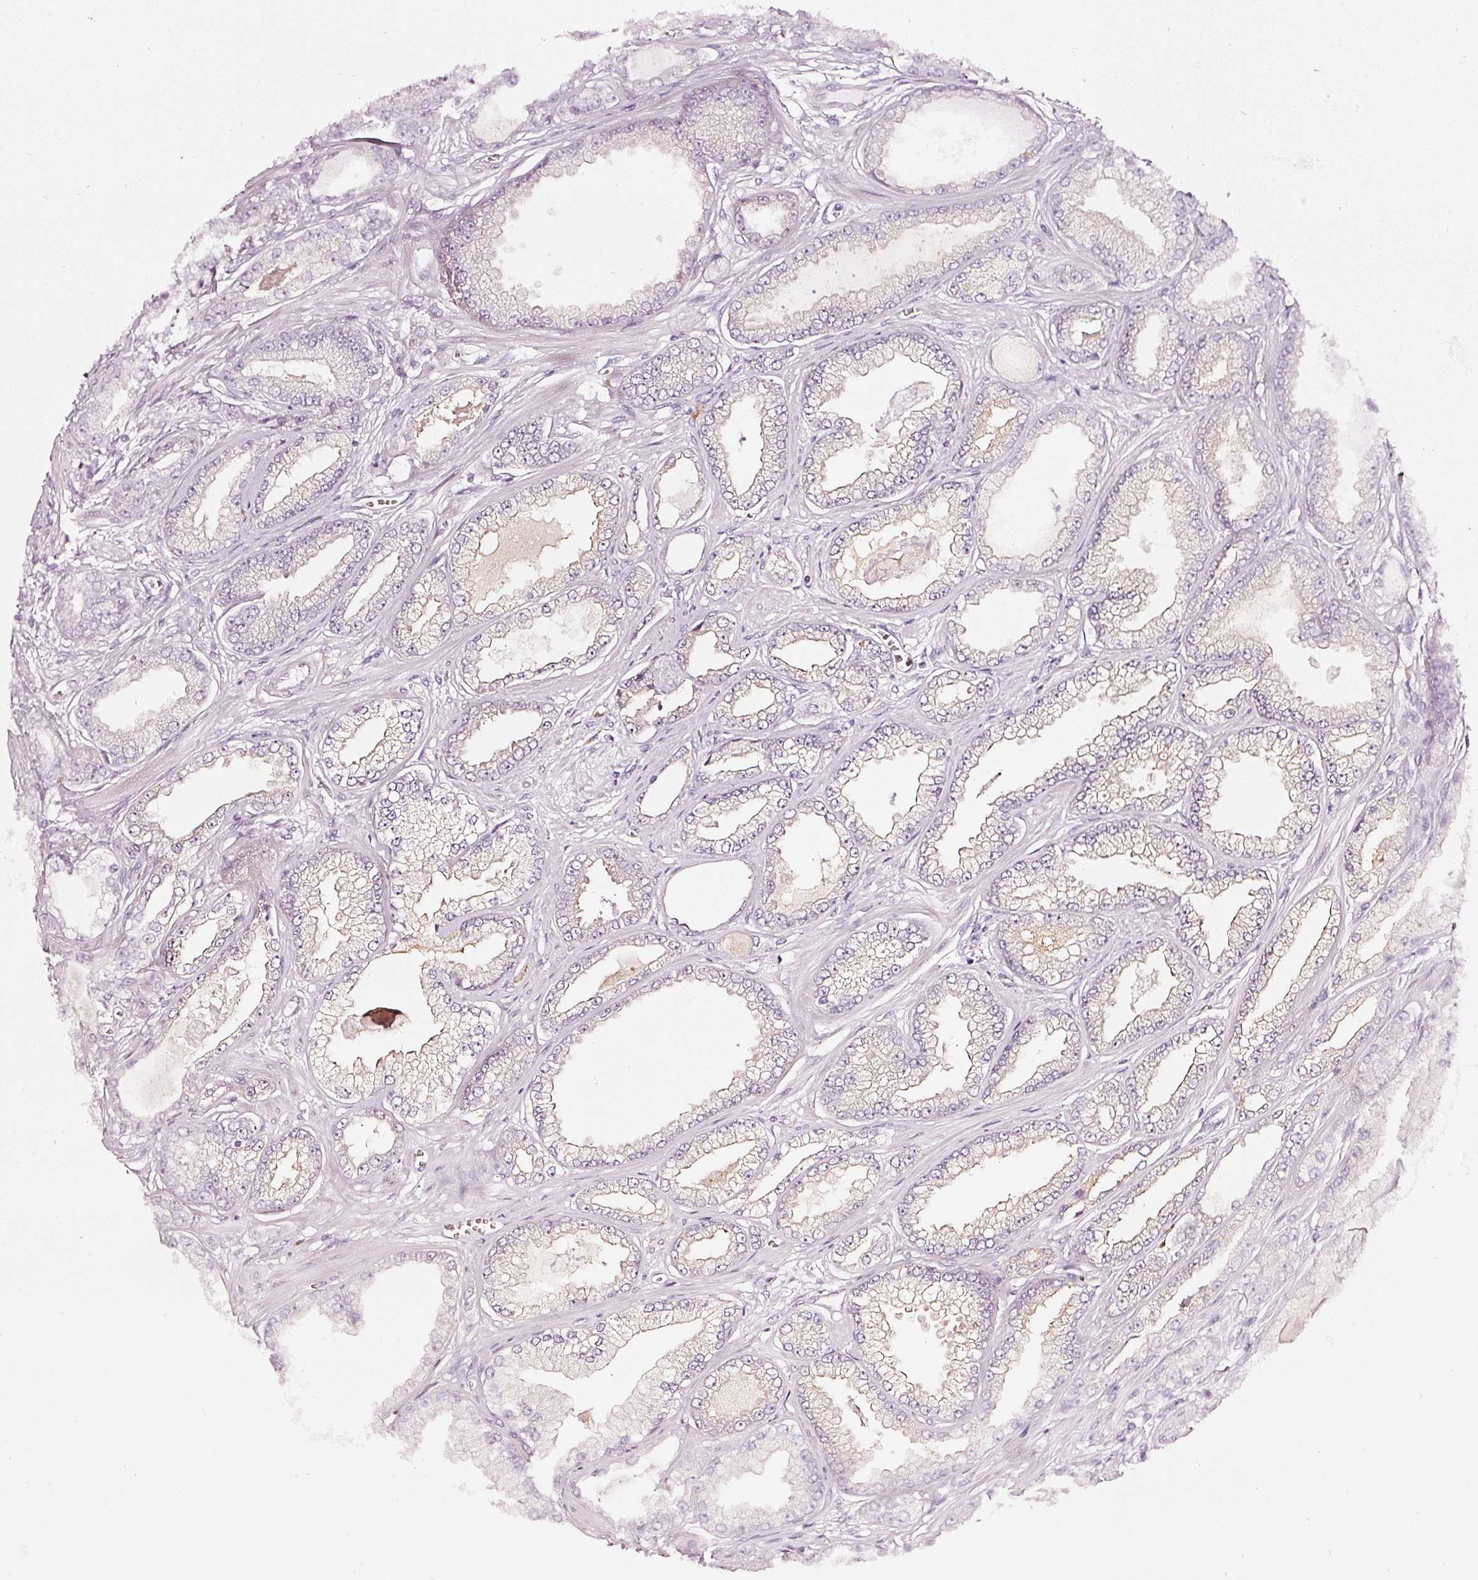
{"staining": {"intensity": "negative", "quantity": "none", "location": "none"}, "tissue": "prostate cancer", "cell_type": "Tumor cells", "image_type": "cancer", "snomed": [{"axis": "morphology", "description": "Adenocarcinoma, Low grade"}, {"axis": "topography", "description": "Prostate"}], "caption": "Immunohistochemistry (IHC) photomicrograph of neoplastic tissue: human prostate cancer stained with DAB shows no significant protein expression in tumor cells.", "gene": "CNP", "patient": {"sex": "male", "age": 64}}